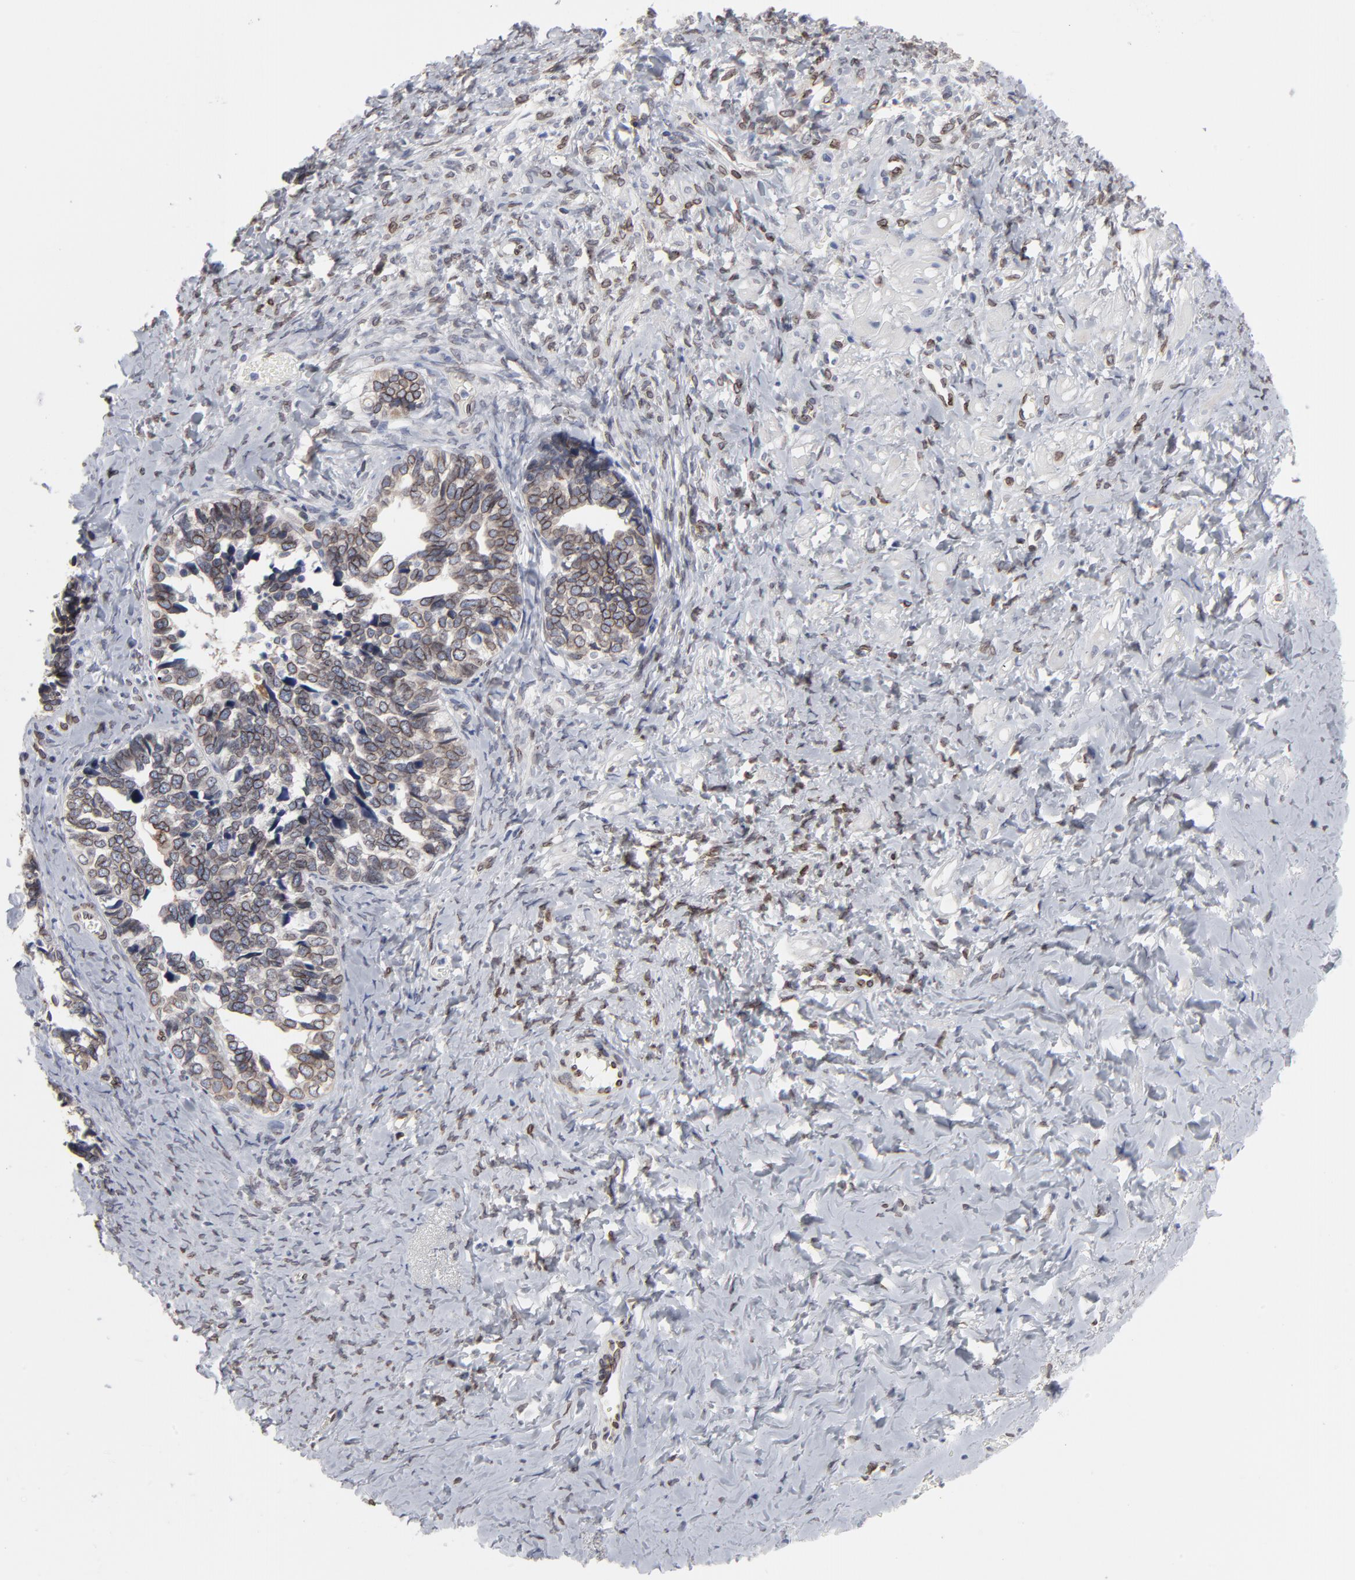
{"staining": {"intensity": "moderate", "quantity": ">75%", "location": "cytoplasmic/membranous,nuclear"}, "tissue": "ovarian cancer", "cell_type": "Tumor cells", "image_type": "cancer", "snomed": [{"axis": "morphology", "description": "Cystadenocarcinoma, serous, NOS"}, {"axis": "topography", "description": "Ovary"}], "caption": "The image displays staining of serous cystadenocarcinoma (ovarian), revealing moderate cytoplasmic/membranous and nuclear protein staining (brown color) within tumor cells. (Brightfield microscopy of DAB IHC at high magnification).", "gene": "SYNE2", "patient": {"sex": "female", "age": 77}}